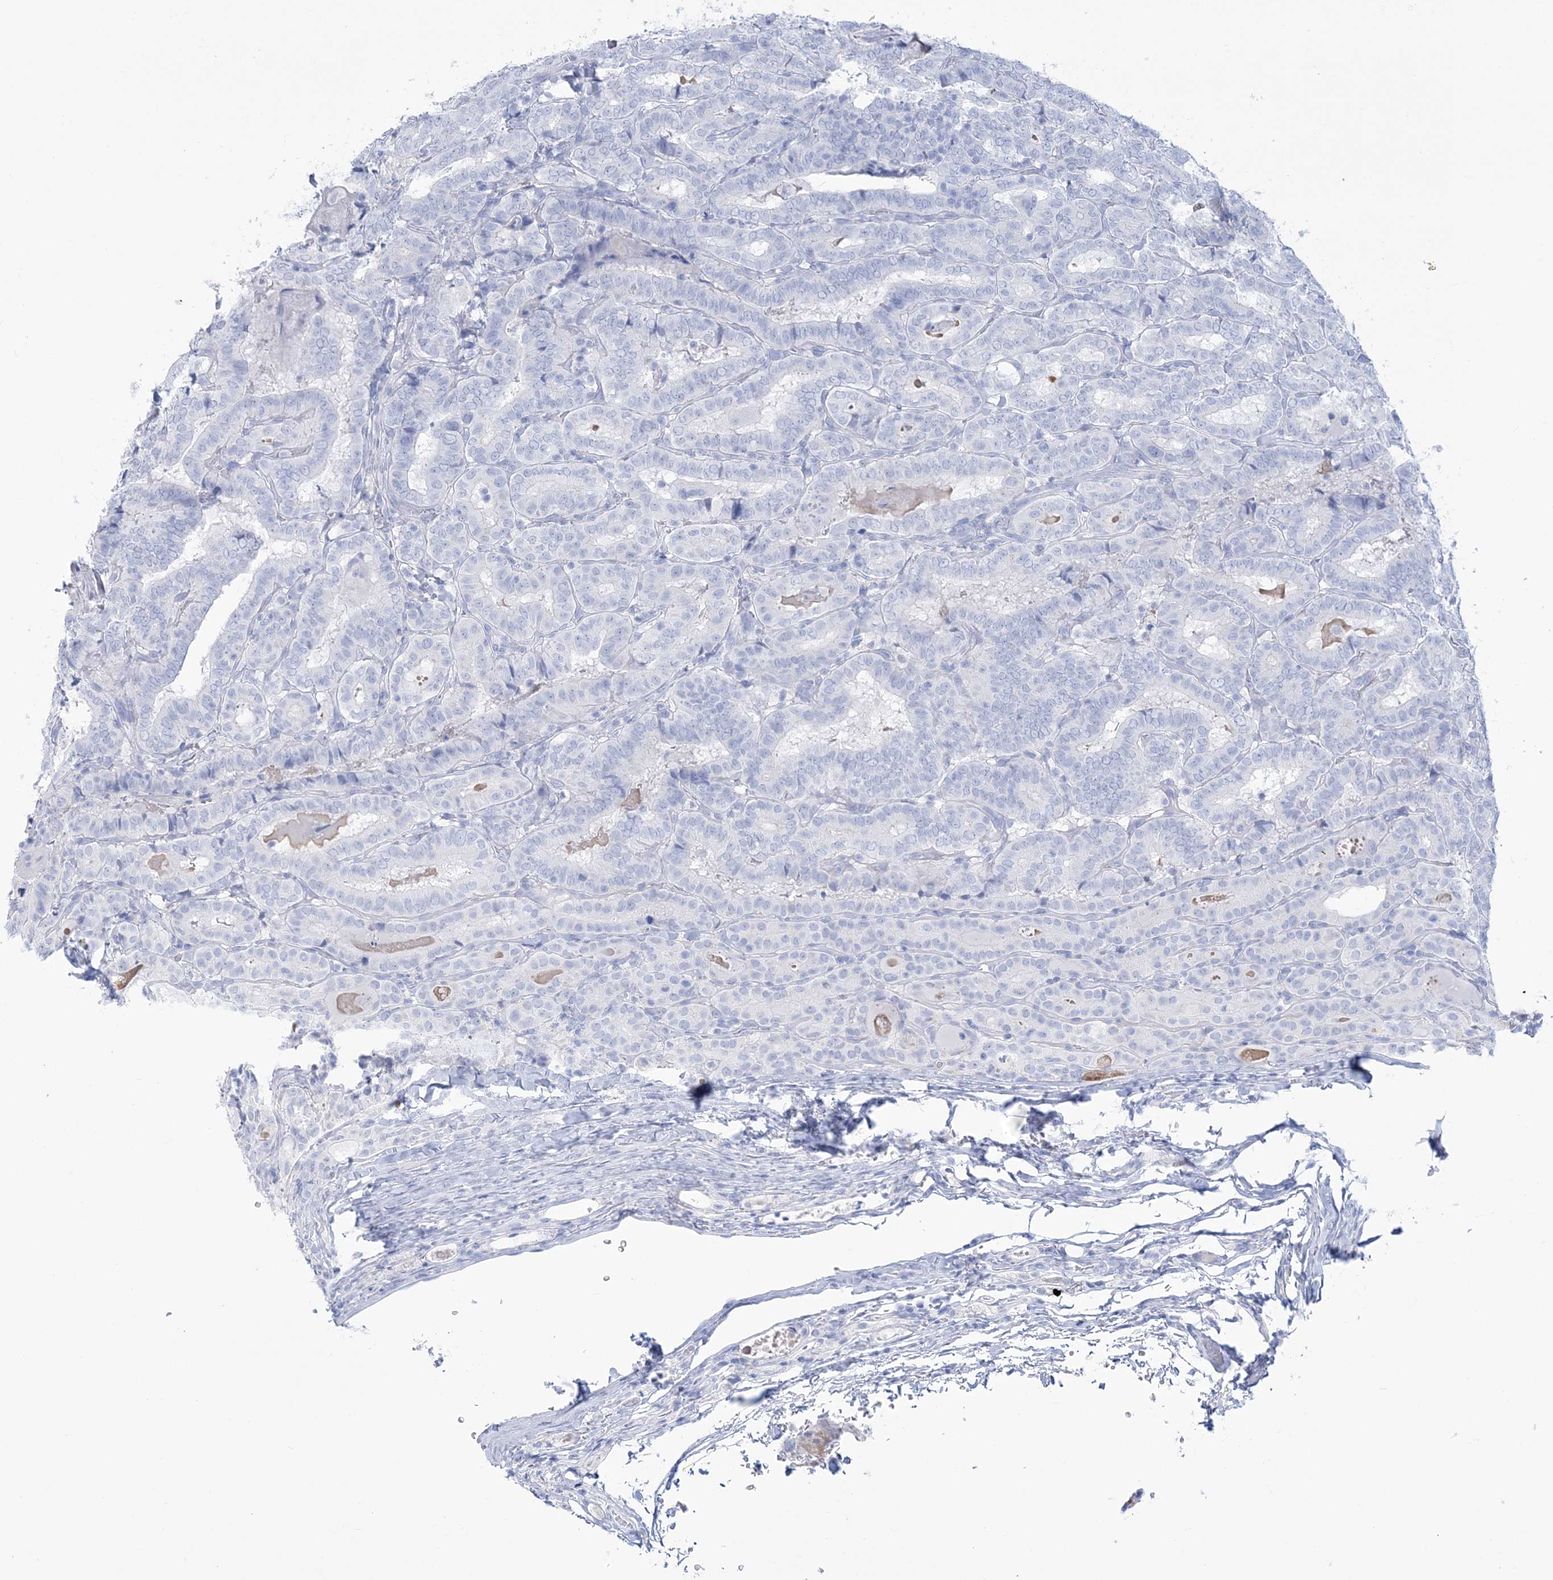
{"staining": {"intensity": "negative", "quantity": "none", "location": "none"}, "tissue": "thyroid cancer", "cell_type": "Tumor cells", "image_type": "cancer", "snomed": [{"axis": "morphology", "description": "Papillary adenocarcinoma, NOS"}, {"axis": "topography", "description": "Thyroid gland"}], "caption": "Papillary adenocarcinoma (thyroid) was stained to show a protein in brown. There is no significant expression in tumor cells.", "gene": "RBP2", "patient": {"sex": "female", "age": 72}}